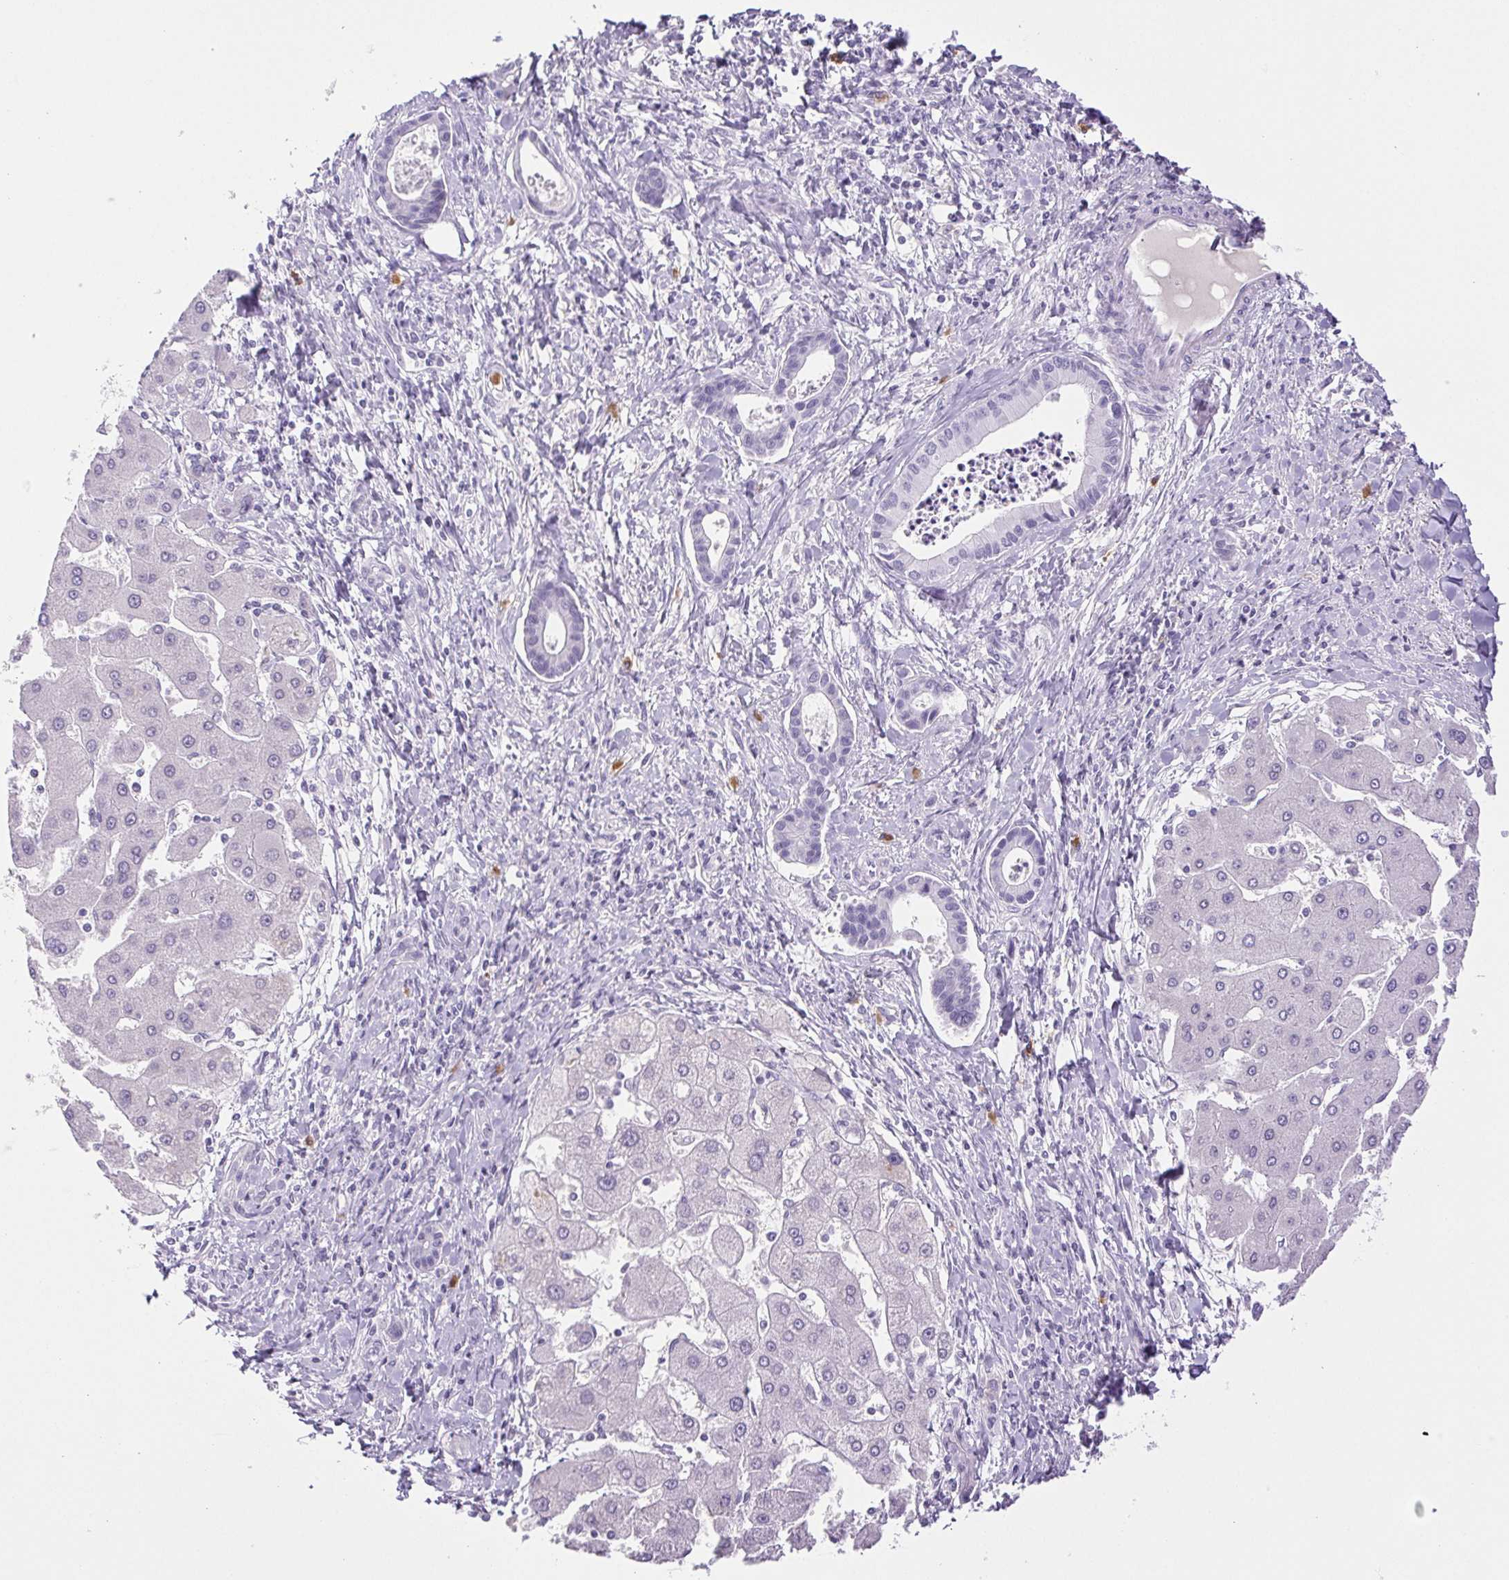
{"staining": {"intensity": "negative", "quantity": "none", "location": "none"}, "tissue": "liver cancer", "cell_type": "Tumor cells", "image_type": "cancer", "snomed": [{"axis": "morphology", "description": "Cholangiocarcinoma"}, {"axis": "topography", "description": "Liver"}], "caption": "Human liver cancer (cholangiocarcinoma) stained for a protein using immunohistochemistry demonstrates no staining in tumor cells.", "gene": "PAPPA2", "patient": {"sex": "male", "age": 66}}